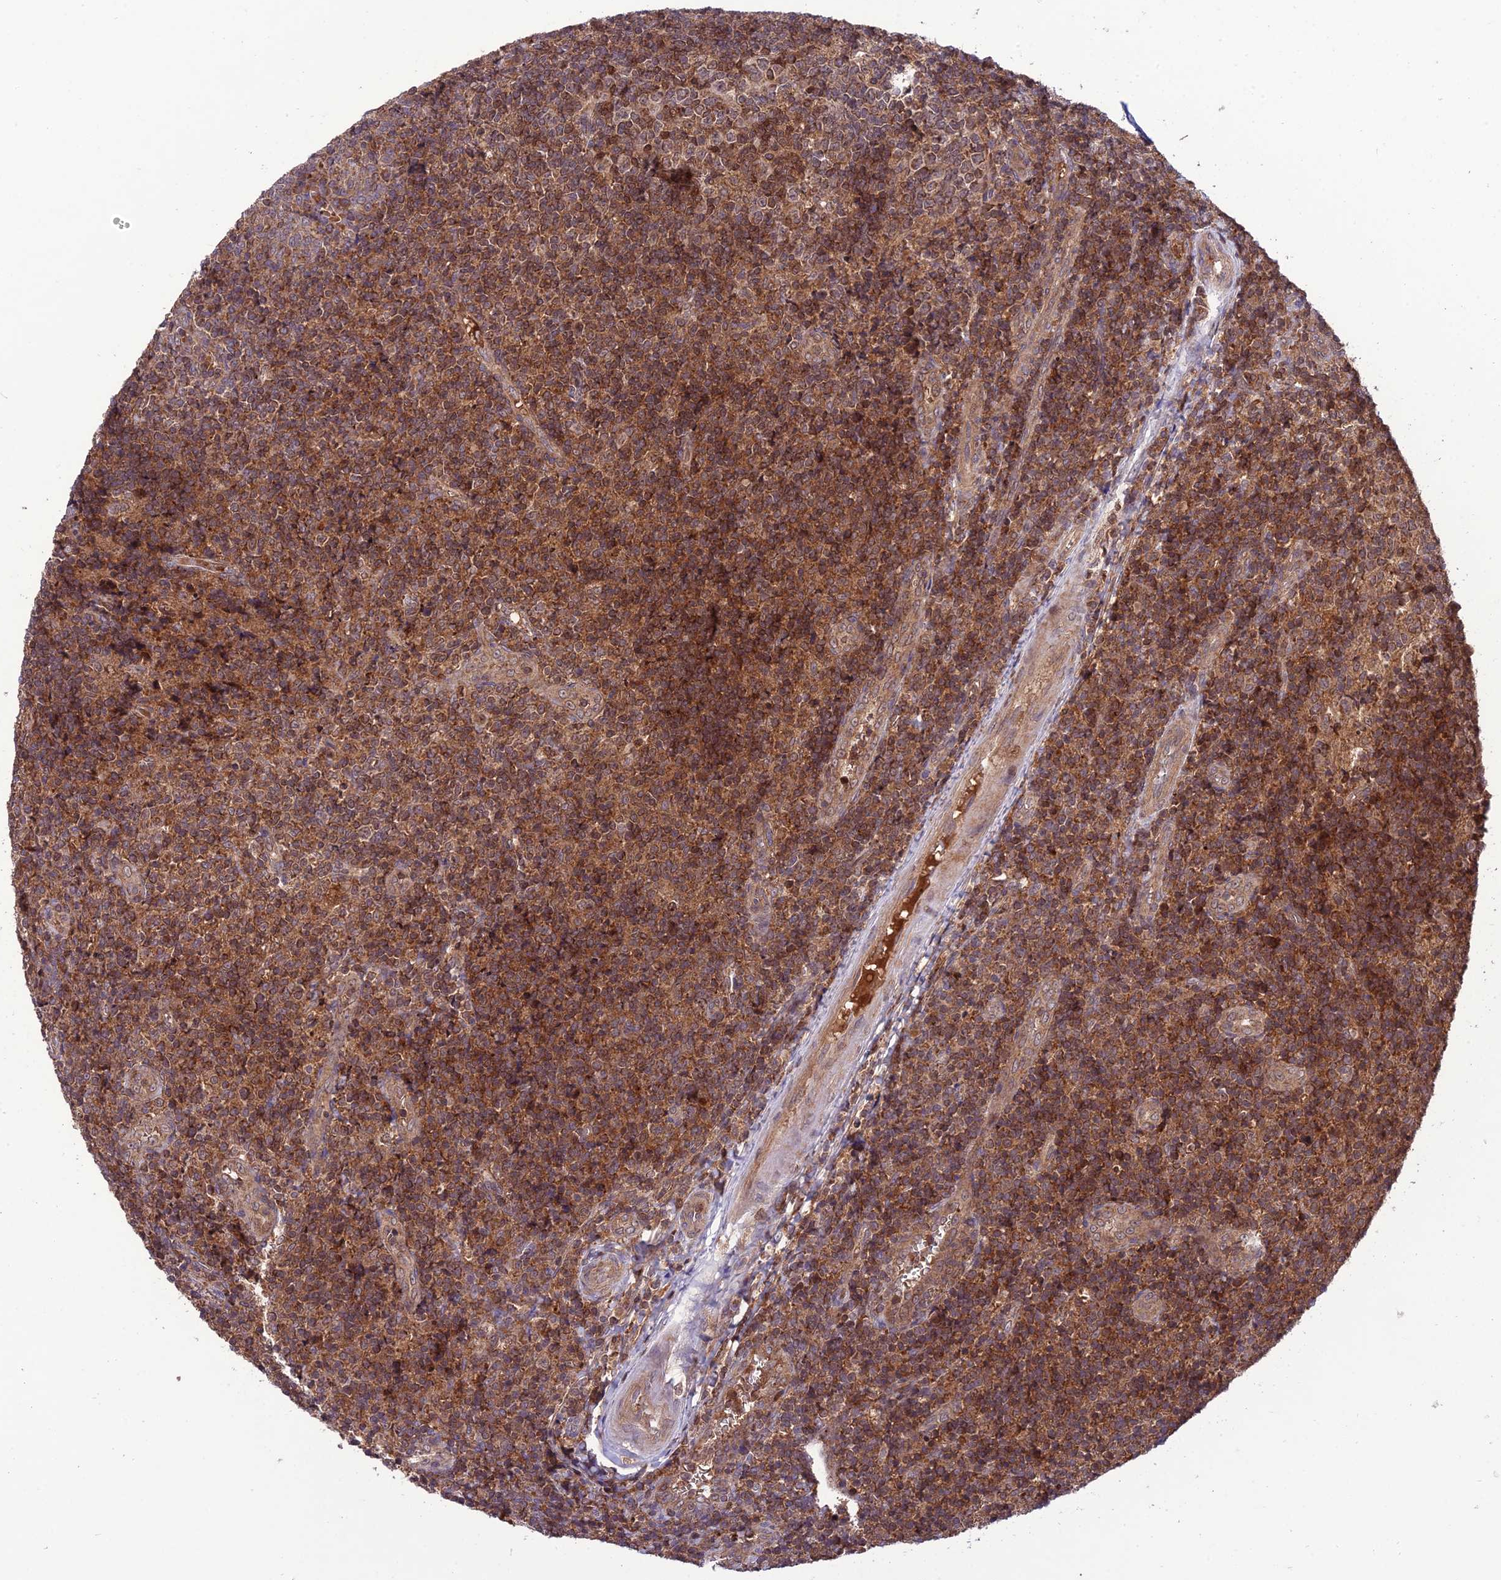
{"staining": {"intensity": "moderate", "quantity": ">75%", "location": "cytoplasmic/membranous"}, "tissue": "tonsil", "cell_type": "Germinal center cells", "image_type": "normal", "snomed": [{"axis": "morphology", "description": "Normal tissue, NOS"}, {"axis": "topography", "description": "Tonsil"}], "caption": "Immunohistochemistry micrograph of benign tonsil: human tonsil stained using immunohistochemistry displays medium levels of moderate protein expression localized specifically in the cytoplasmic/membranous of germinal center cells, appearing as a cytoplasmic/membranous brown color.", "gene": "NDUFC1", "patient": {"sex": "female", "age": 19}}